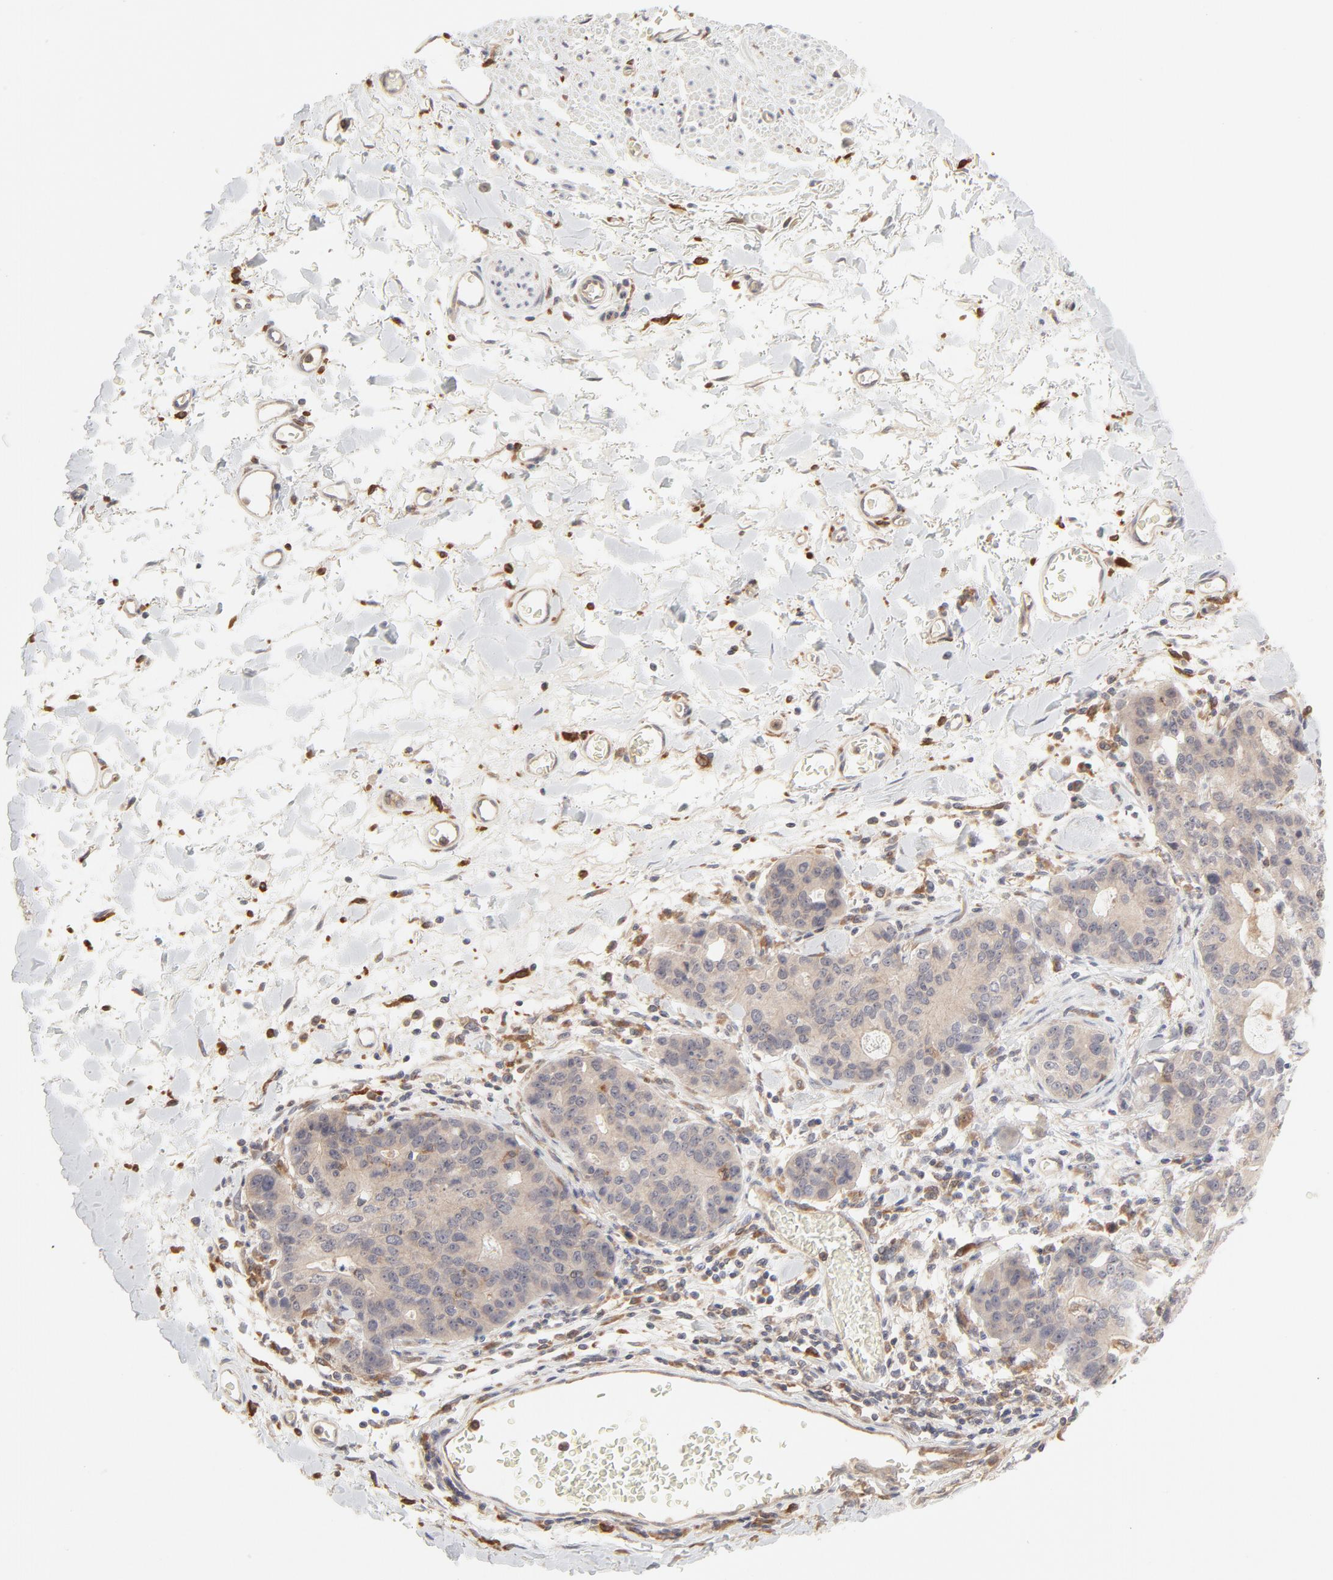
{"staining": {"intensity": "moderate", "quantity": ">75%", "location": "cytoplasmic/membranous"}, "tissue": "stomach cancer", "cell_type": "Tumor cells", "image_type": "cancer", "snomed": [{"axis": "morphology", "description": "Adenocarcinoma, NOS"}, {"axis": "topography", "description": "Esophagus"}, {"axis": "topography", "description": "Stomach"}], "caption": "Immunohistochemistry of human stomach cancer demonstrates medium levels of moderate cytoplasmic/membranous positivity in approximately >75% of tumor cells.", "gene": "RAB5C", "patient": {"sex": "male", "age": 74}}